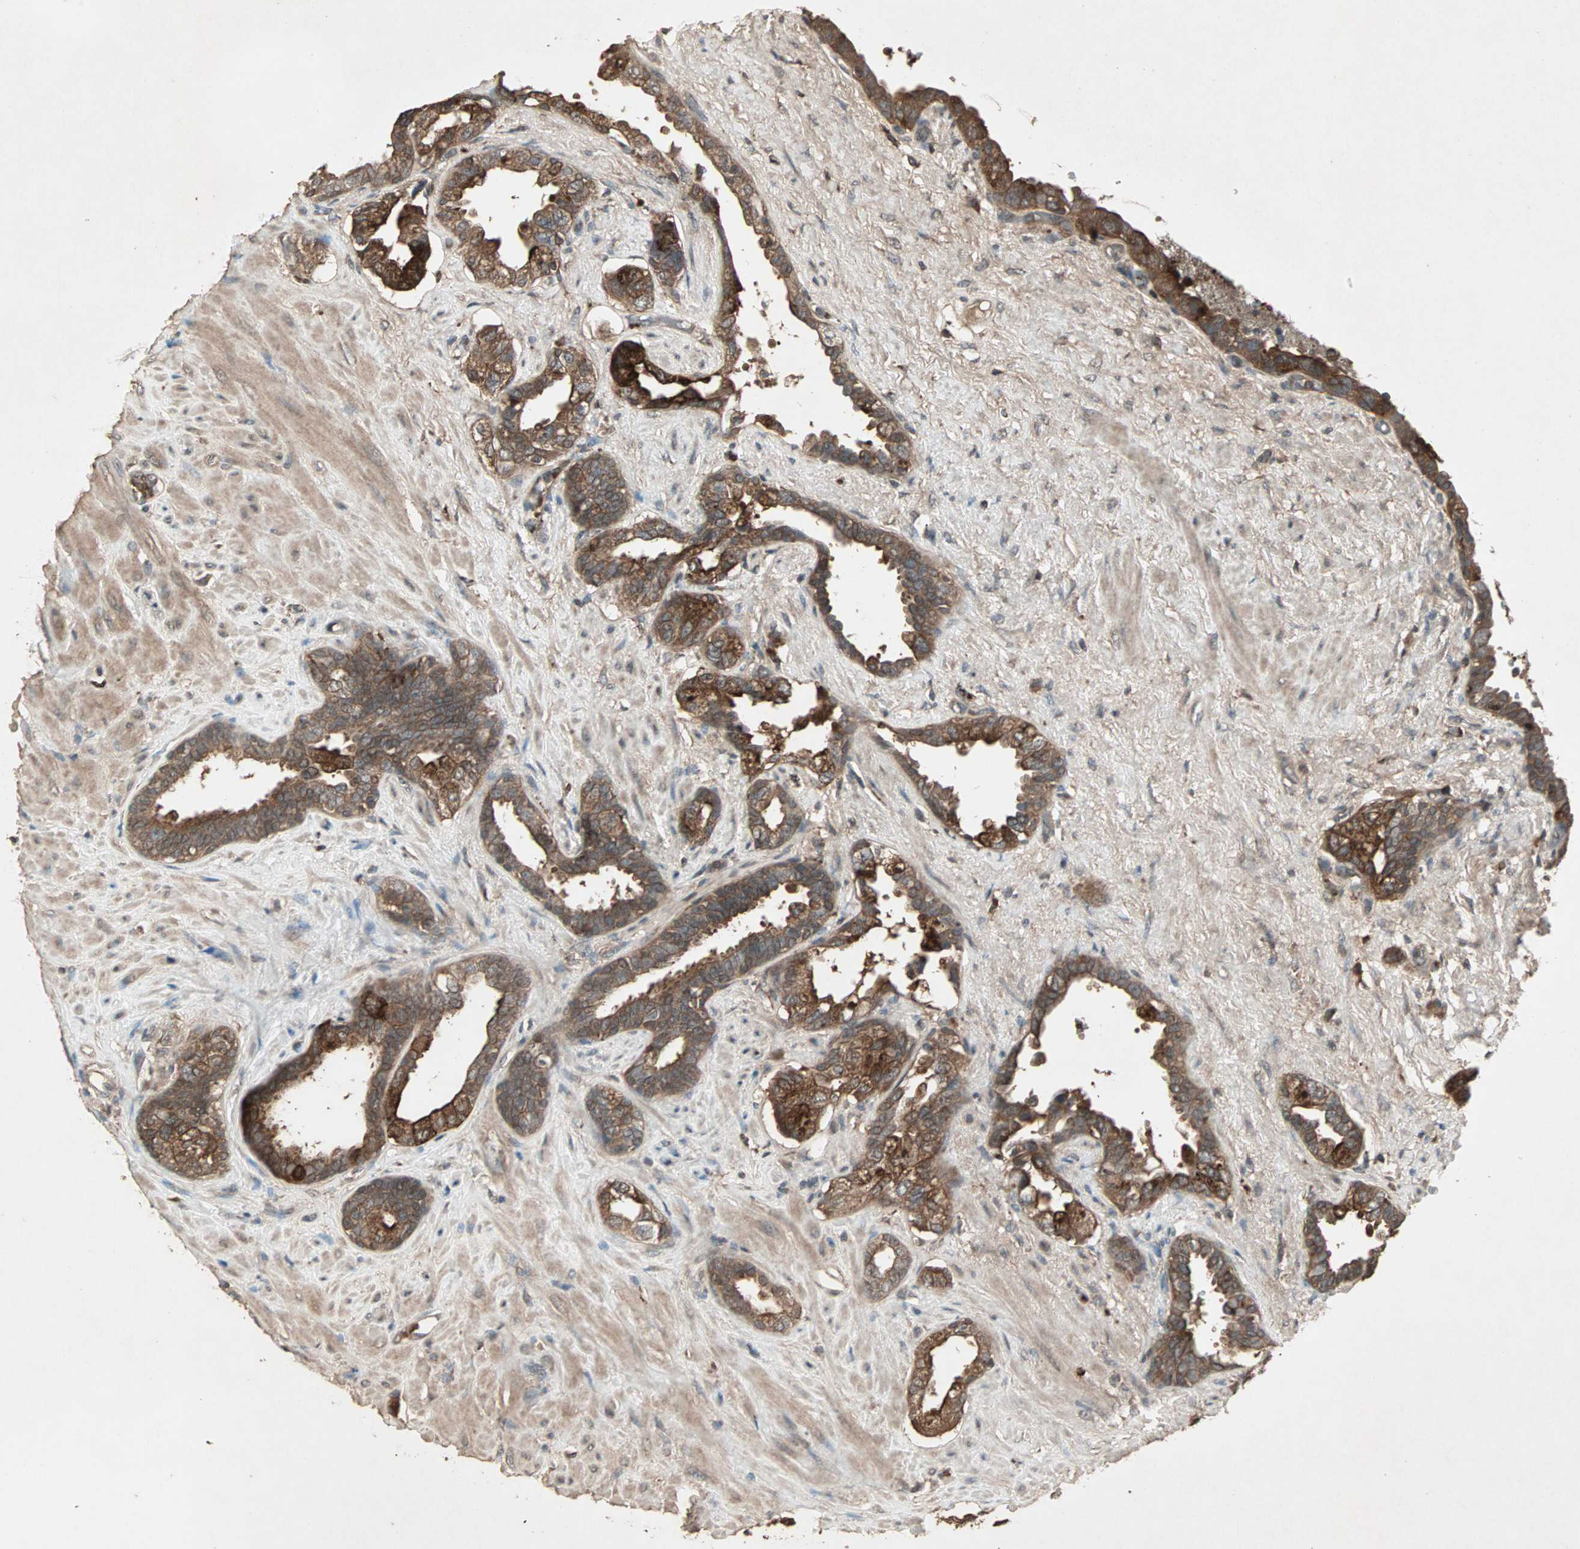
{"staining": {"intensity": "strong", "quantity": ">75%", "location": "cytoplasmic/membranous"}, "tissue": "seminal vesicle", "cell_type": "Glandular cells", "image_type": "normal", "snomed": [{"axis": "morphology", "description": "Normal tissue, NOS"}, {"axis": "topography", "description": "Seminal veicle"}], "caption": "A high-resolution histopathology image shows immunohistochemistry staining of unremarkable seminal vesicle, which shows strong cytoplasmic/membranous staining in approximately >75% of glandular cells. (IHC, brightfield microscopy, high magnification).", "gene": "UBAC1", "patient": {"sex": "male", "age": 61}}